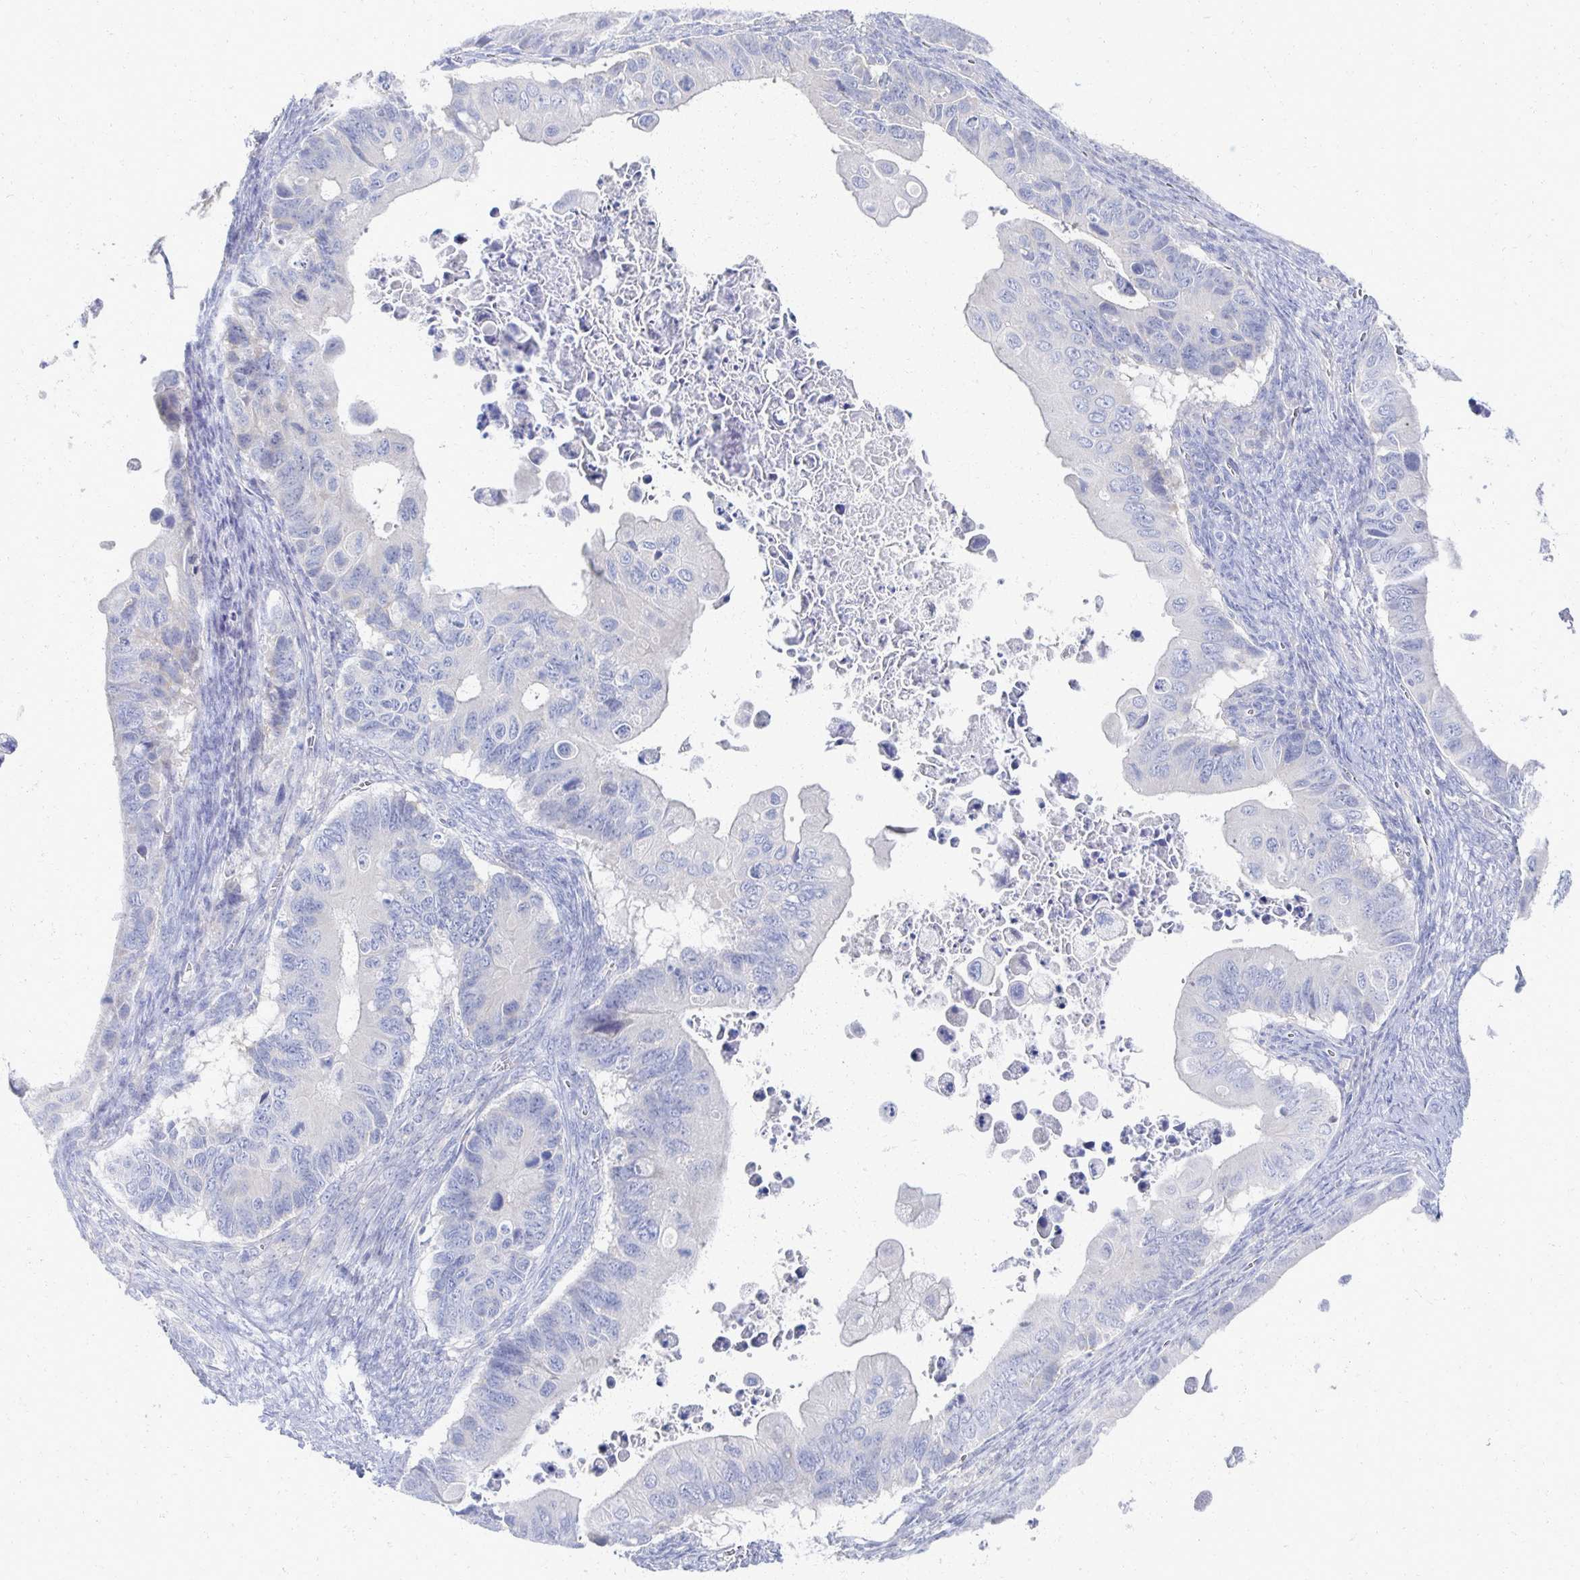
{"staining": {"intensity": "negative", "quantity": "none", "location": "none"}, "tissue": "ovarian cancer", "cell_type": "Tumor cells", "image_type": "cancer", "snomed": [{"axis": "morphology", "description": "Cystadenocarcinoma, mucinous, NOS"}, {"axis": "topography", "description": "Ovary"}], "caption": "IHC photomicrograph of neoplastic tissue: human ovarian mucinous cystadenocarcinoma stained with DAB demonstrates no significant protein positivity in tumor cells.", "gene": "PRR20A", "patient": {"sex": "female", "age": 64}}